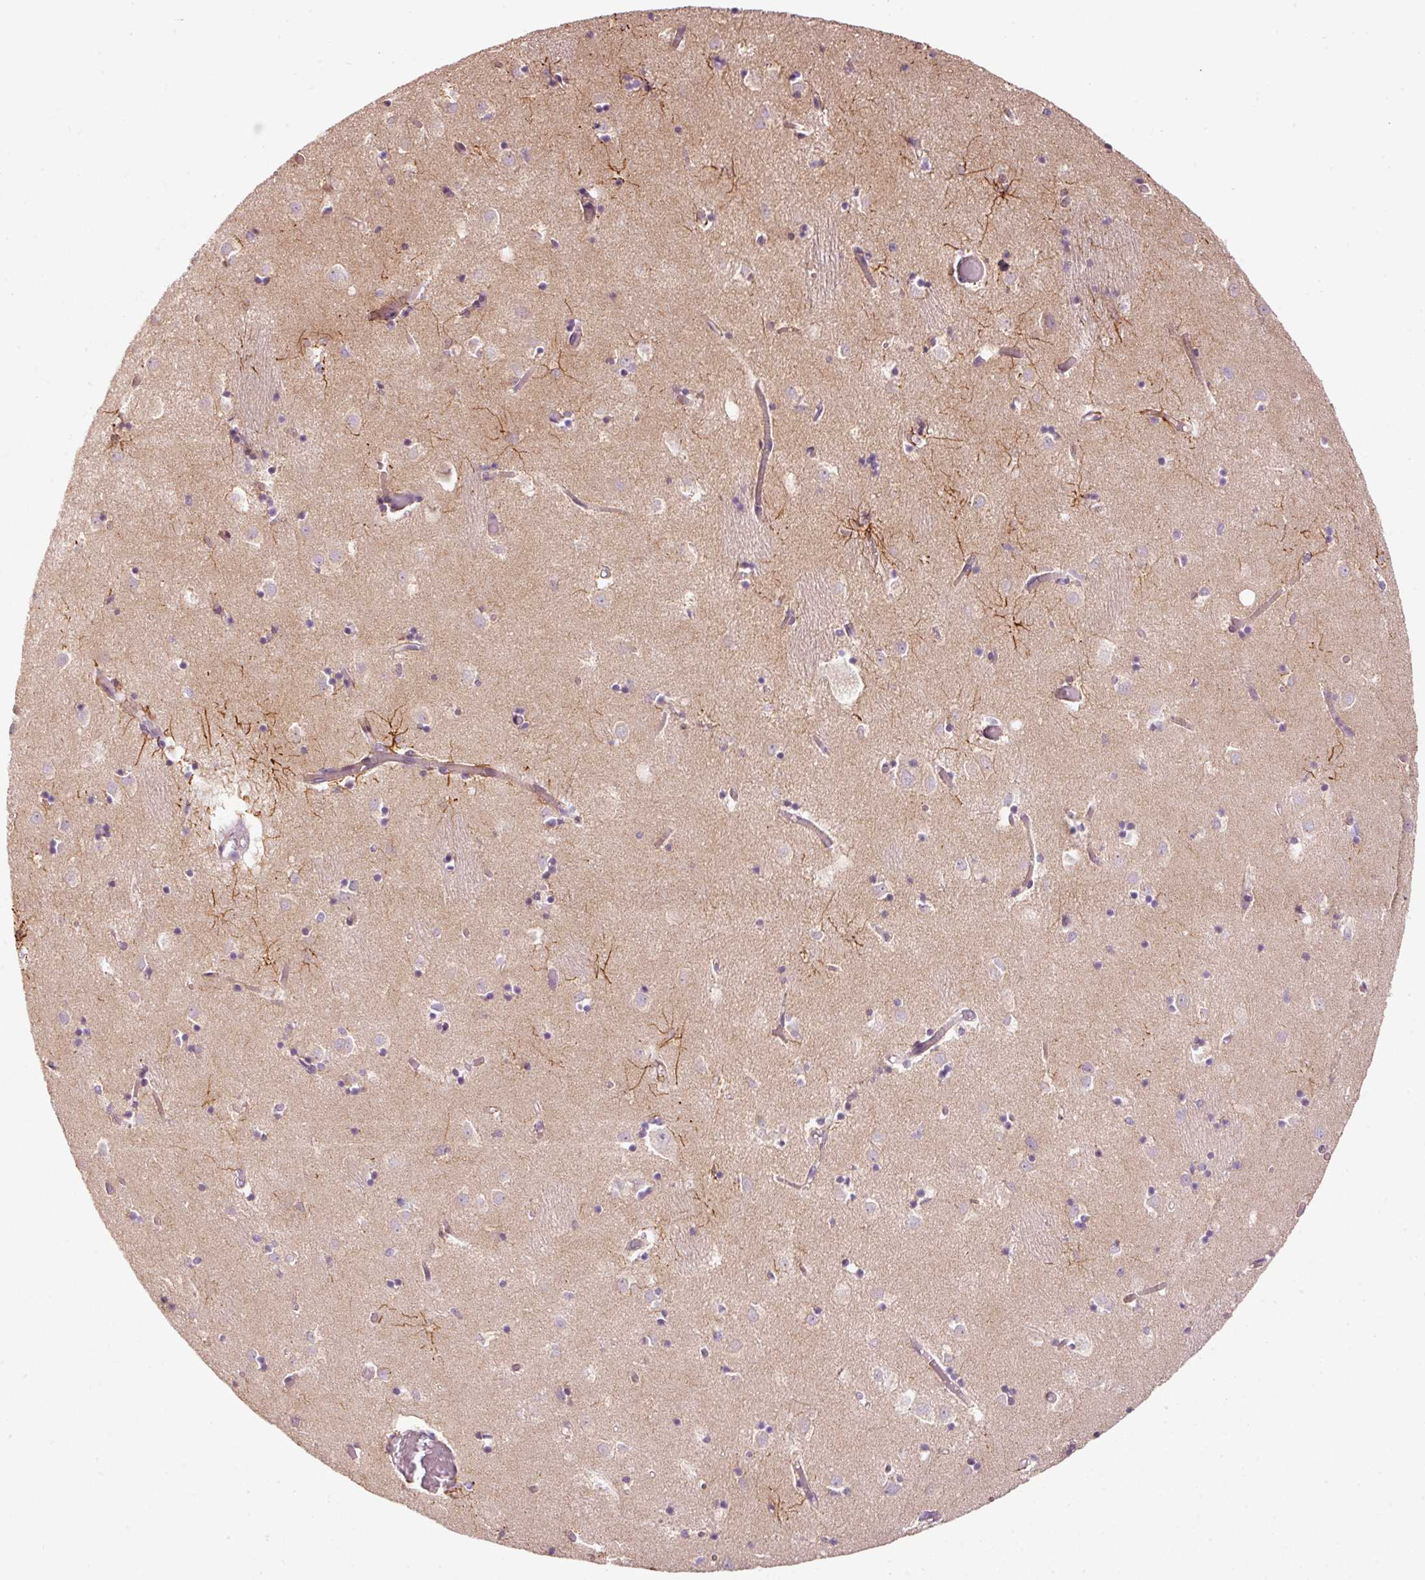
{"staining": {"intensity": "weak", "quantity": "25%-75%", "location": "cytoplasmic/membranous"}, "tissue": "caudate", "cell_type": "Glial cells", "image_type": "normal", "snomed": [{"axis": "morphology", "description": "Normal tissue, NOS"}, {"axis": "topography", "description": "Lateral ventricle wall"}], "caption": "This micrograph exhibits immunohistochemistry (IHC) staining of benign caudate, with low weak cytoplasmic/membranous staining in about 25%-75% of glial cells.", "gene": "MAP10", "patient": {"sex": "male", "age": 70}}